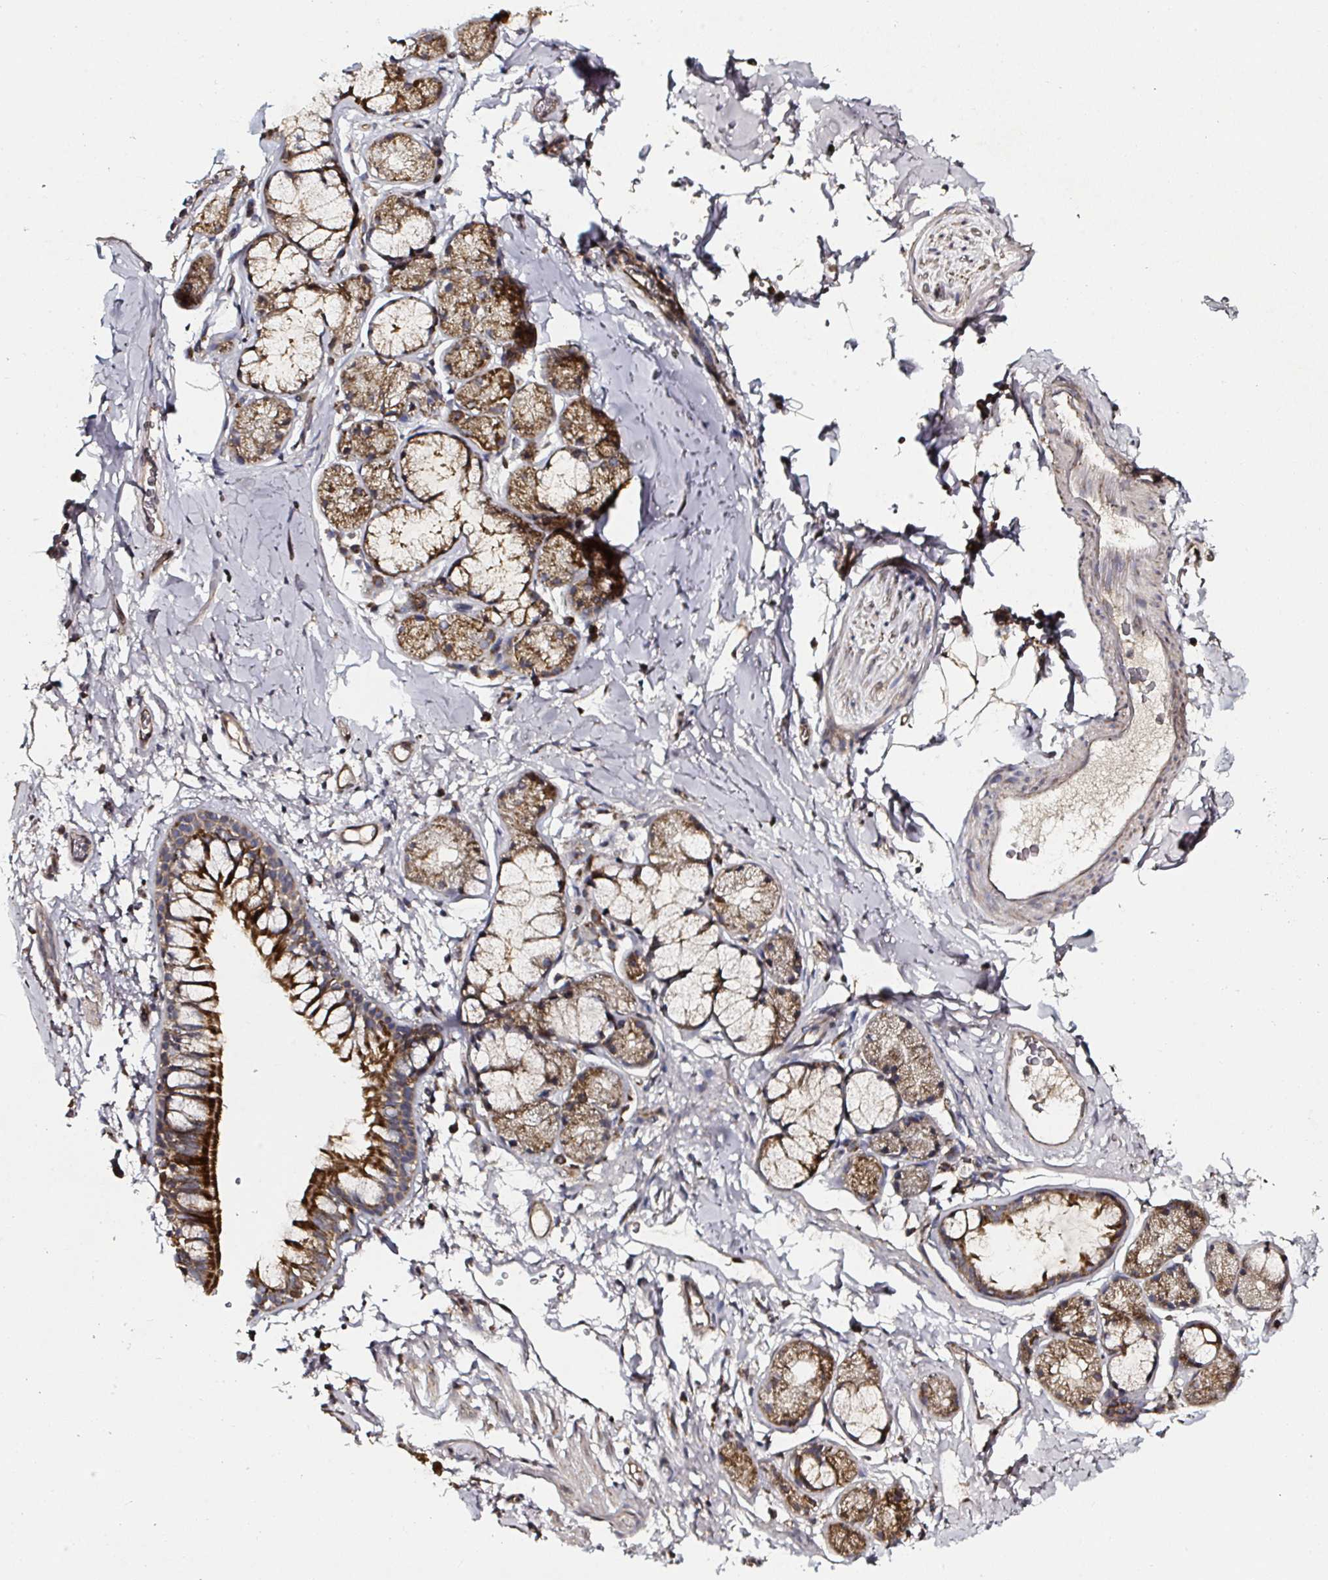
{"staining": {"intensity": "strong", "quantity": ">75%", "location": "cytoplasmic/membranous"}, "tissue": "bronchus", "cell_type": "Respiratory epithelial cells", "image_type": "normal", "snomed": [{"axis": "morphology", "description": "Normal tissue, NOS"}, {"axis": "topography", "description": "Lymph node"}, {"axis": "topography", "description": "Cartilage tissue"}, {"axis": "topography", "description": "Bronchus"}], "caption": "About >75% of respiratory epithelial cells in benign bronchus demonstrate strong cytoplasmic/membranous protein staining as visualized by brown immunohistochemical staining.", "gene": "ATAD3A", "patient": {"sex": "female", "age": 70}}